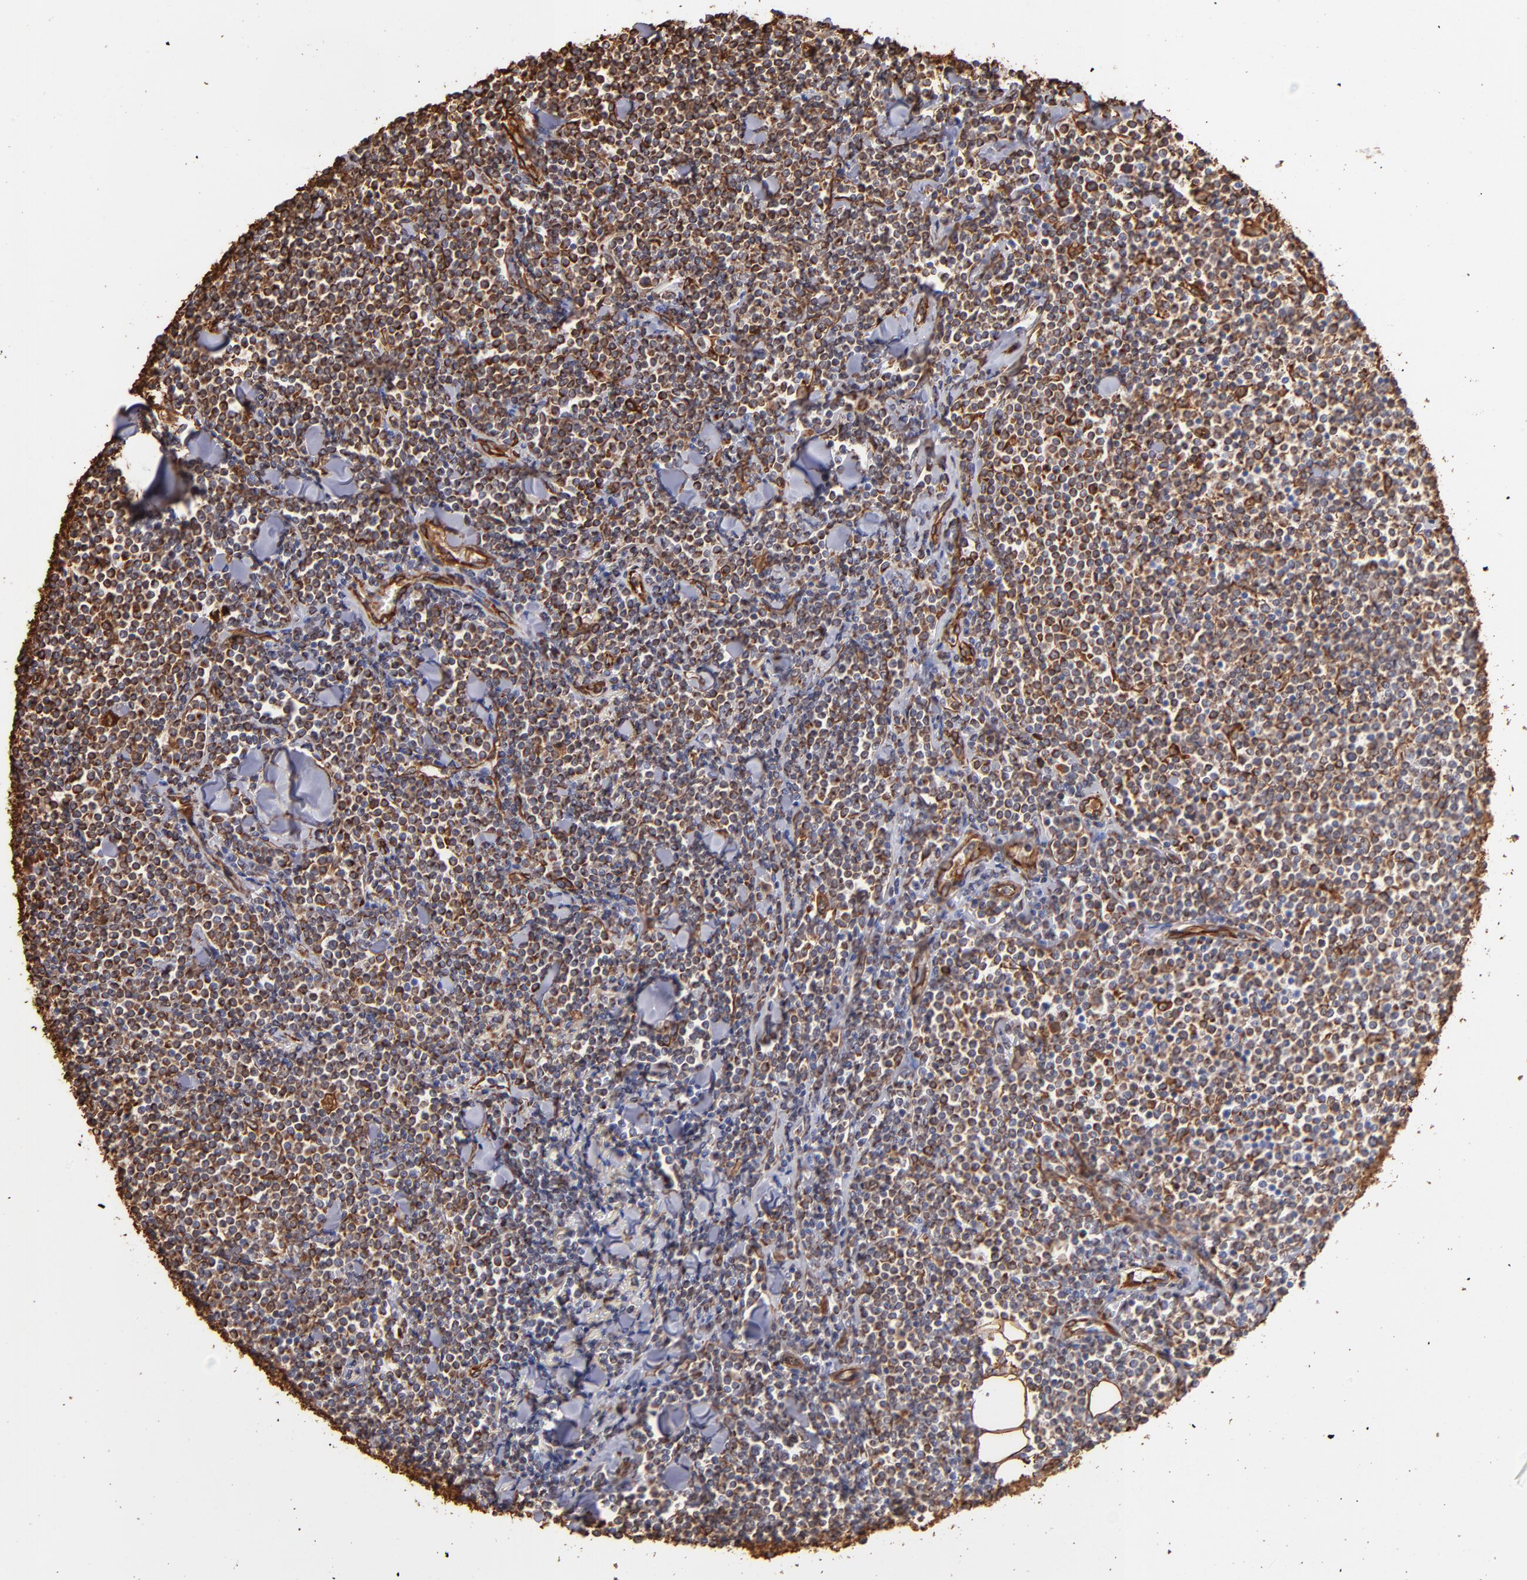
{"staining": {"intensity": "strong", "quantity": ">75%", "location": "cytoplasmic/membranous,nuclear"}, "tissue": "lymphoma", "cell_type": "Tumor cells", "image_type": "cancer", "snomed": [{"axis": "morphology", "description": "Malignant lymphoma, non-Hodgkin's type, Low grade"}, {"axis": "topography", "description": "Soft tissue"}], "caption": "A photomicrograph of human malignant lymphoma, non-Hodgkin's type (low-grade) stained for a protein demonstrates strong cytoplasmic/membranous and nuclear brown staining in tumor cells.", "gene": "VIM", "patient": {"sex": "male", "age": 92}}